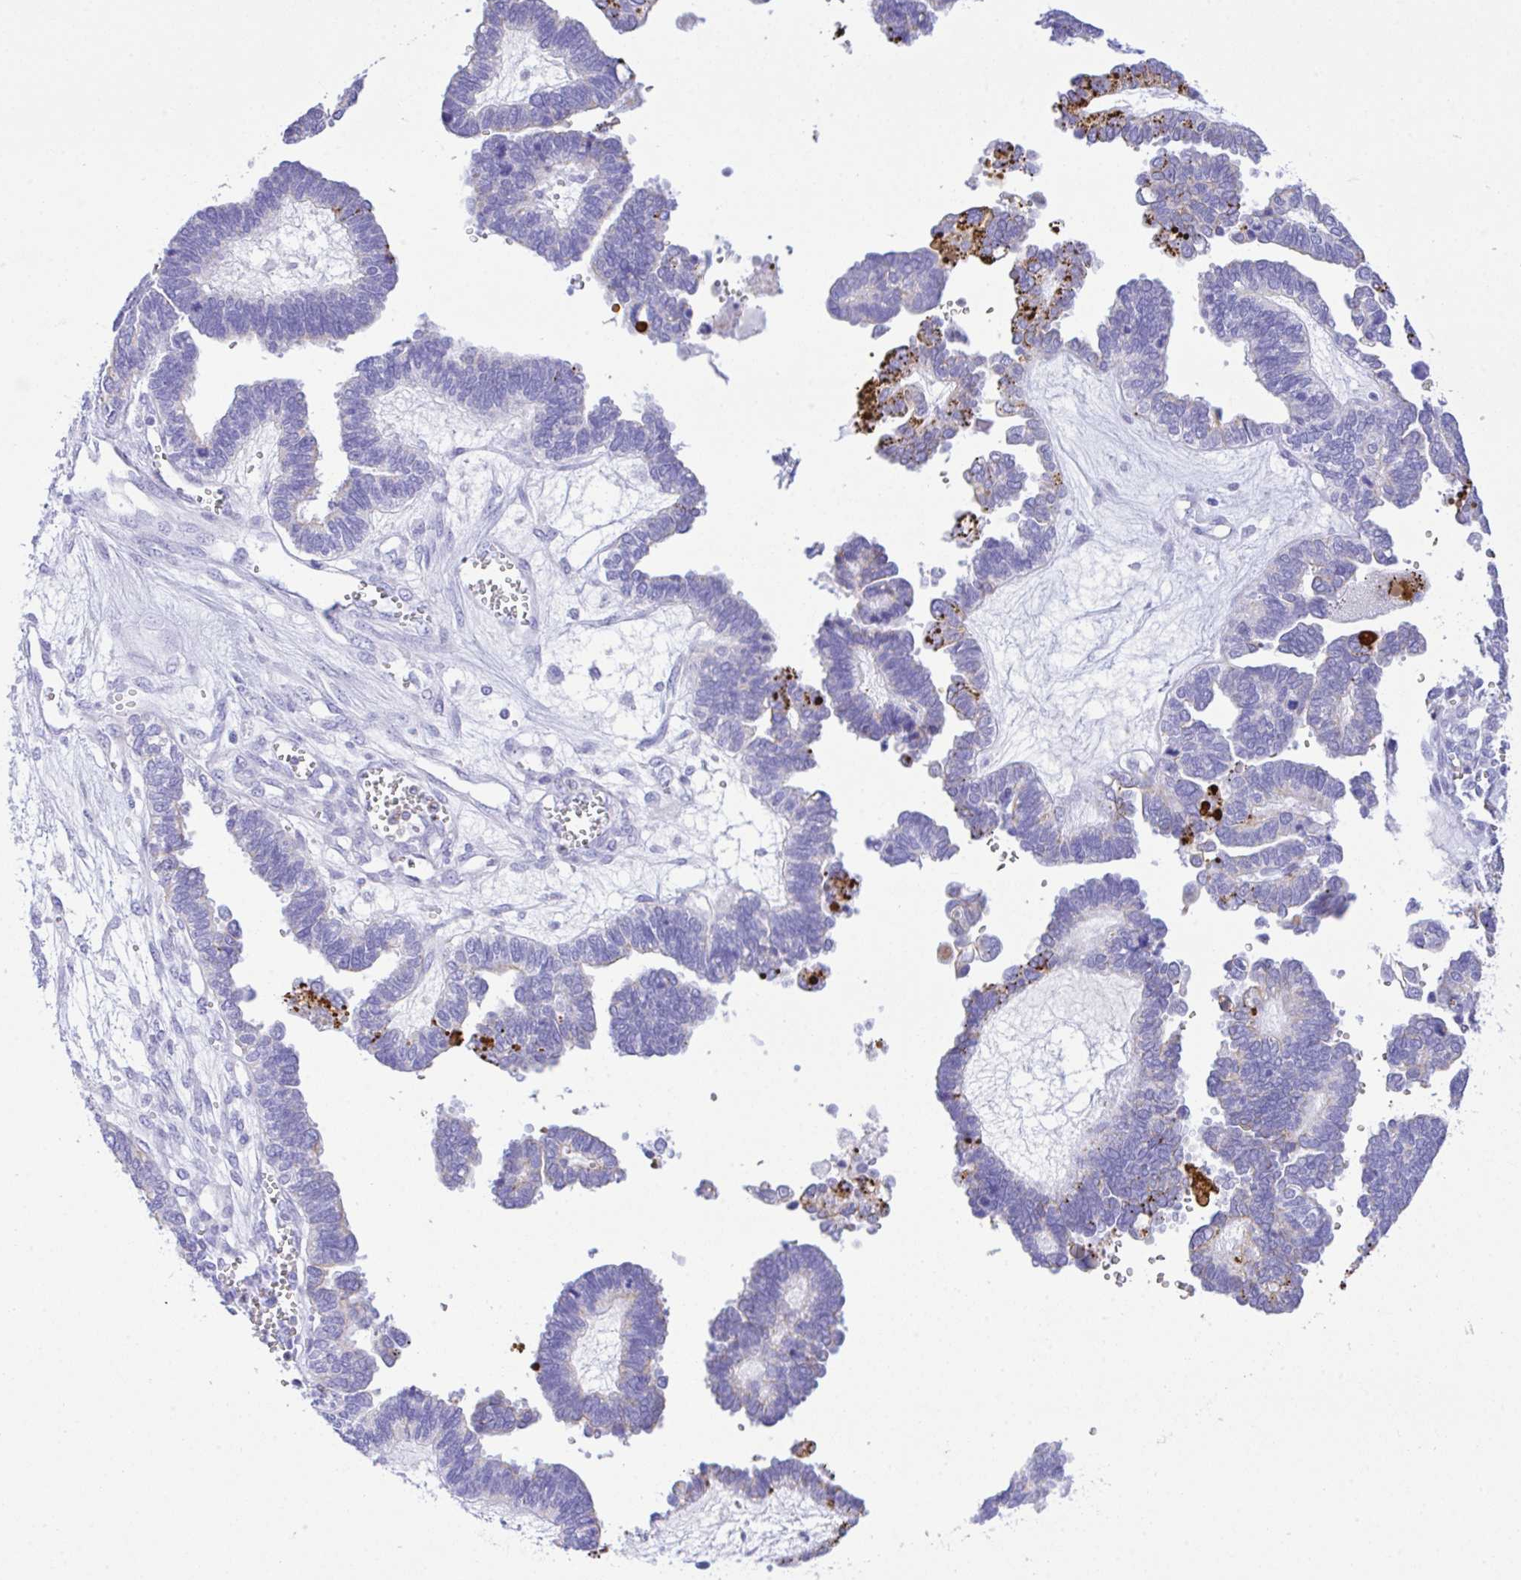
{"staining": {"intensity": "strong", "quantity": "<25%", "location": "cytoplasmic/membranous"}, "tissue": "ovarian cancer", "cell_type": "Tumor cells", "image_type": "cancer", "snomed": [{"axis": "morphology", "description": "Cystadenocarcinoma, serous, NOS"}, {"axis": "topography", "description": "Ovary"}], "caption": "Brown immunohistochemical staining in human ovarian cancer displays strong cytoplasmic/membranous positivity in about <25% of tumor cells. (Brightfield microscopy of DAB IHC at high magnification).", "gene": "ZNF221", "patient": {"sex": "female", "age": 51}}